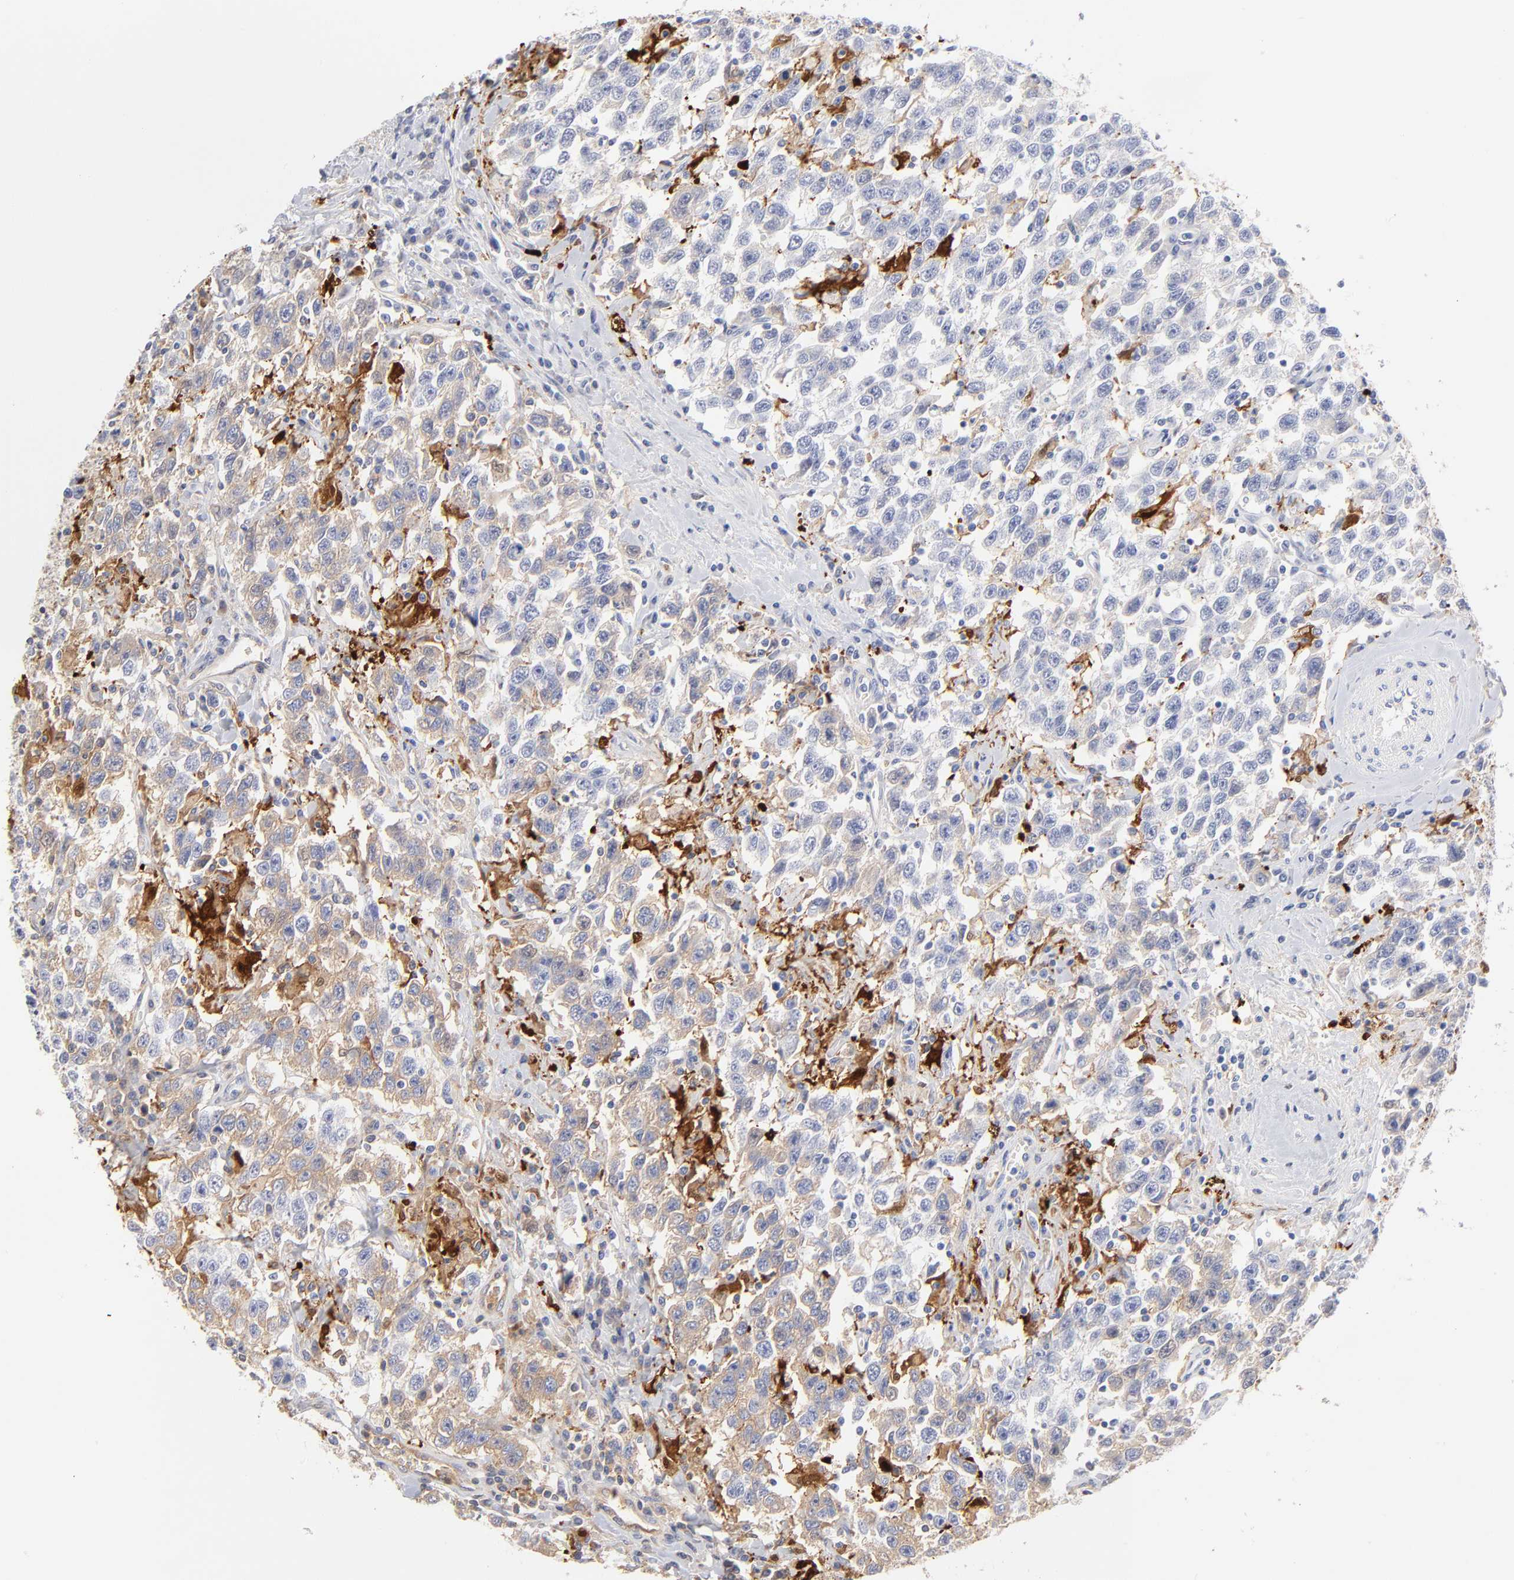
{"staining": {"intensity": "negative", "quantity": "none", "location": "none"}, "tissue": "testis cancer", "cell_type": "Tumor cells", "image_type": "cancer", "snomed": [{"axis": "morphology", "description": "Seminoma, NOS"}, {"axis": "topography", "description": "Testis"}], "caption": "Immunohistochemistry (IHC) of human testis seminoma reveals no expression in tumor cells.", "gene": "IFIT2", "patient": {"sex": "male", "age": 41}}